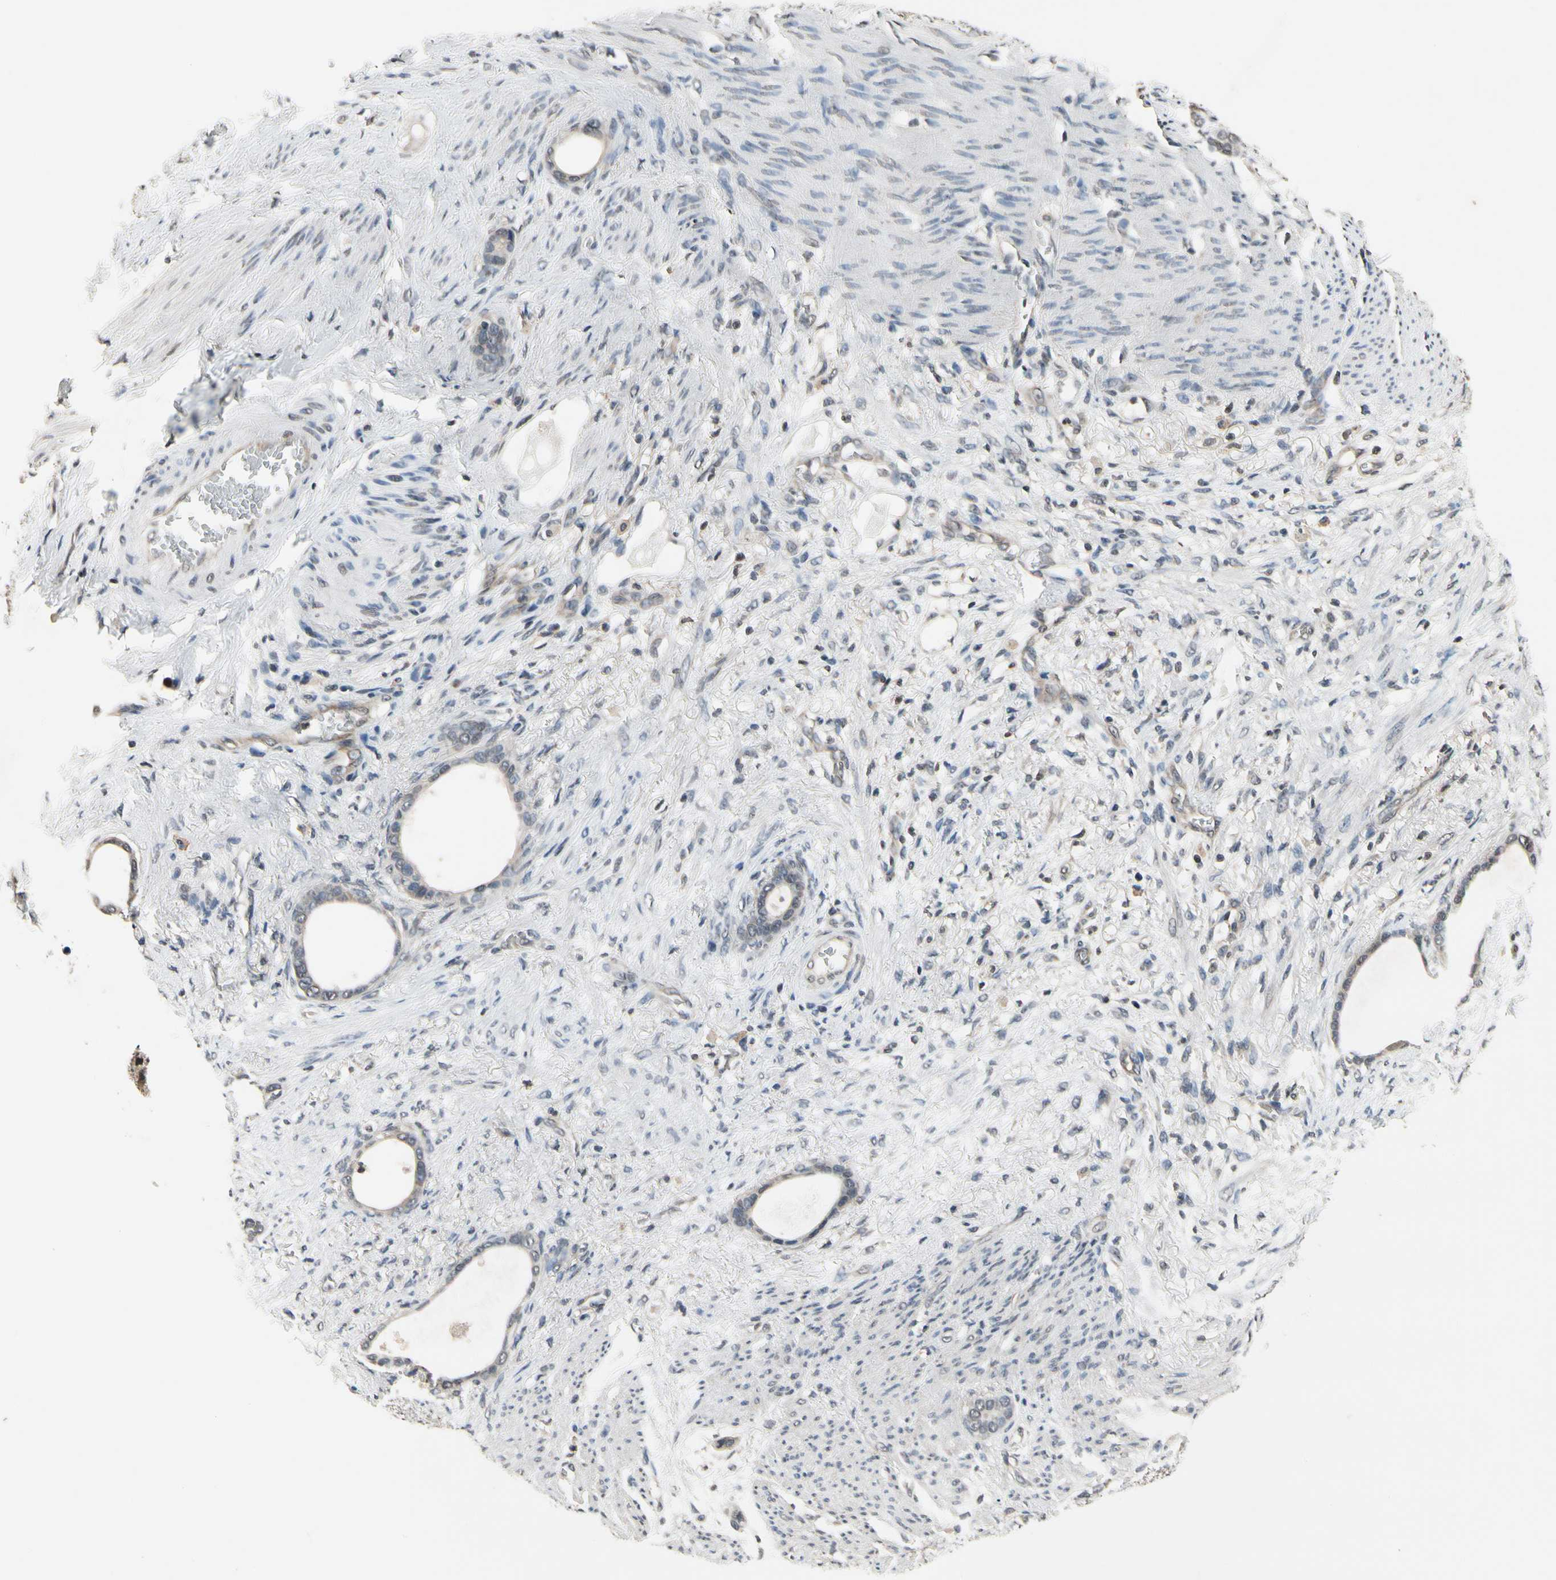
{"staining": {"intensity": "weak", "quantity": "25%-75%", "location": "cytoplasmic/membranous"}, "tissue": "stomach cancer", "cell_type": "Tumor cells", "image_type": "cancer", "snomed": [{"axis": "morphology", "description": "Adenocarcinoma, NOS"}, {"axis": "topography", "description": "Stomach"}], "caption": "IHC of stomach adenocarcinoma demonstrates low levels of weak cytoplasmic/membranous expression in approximately 25%-75% of tumor cells.", "gene": "GCLC", "patient": {"sex": "female", "age": 75}}